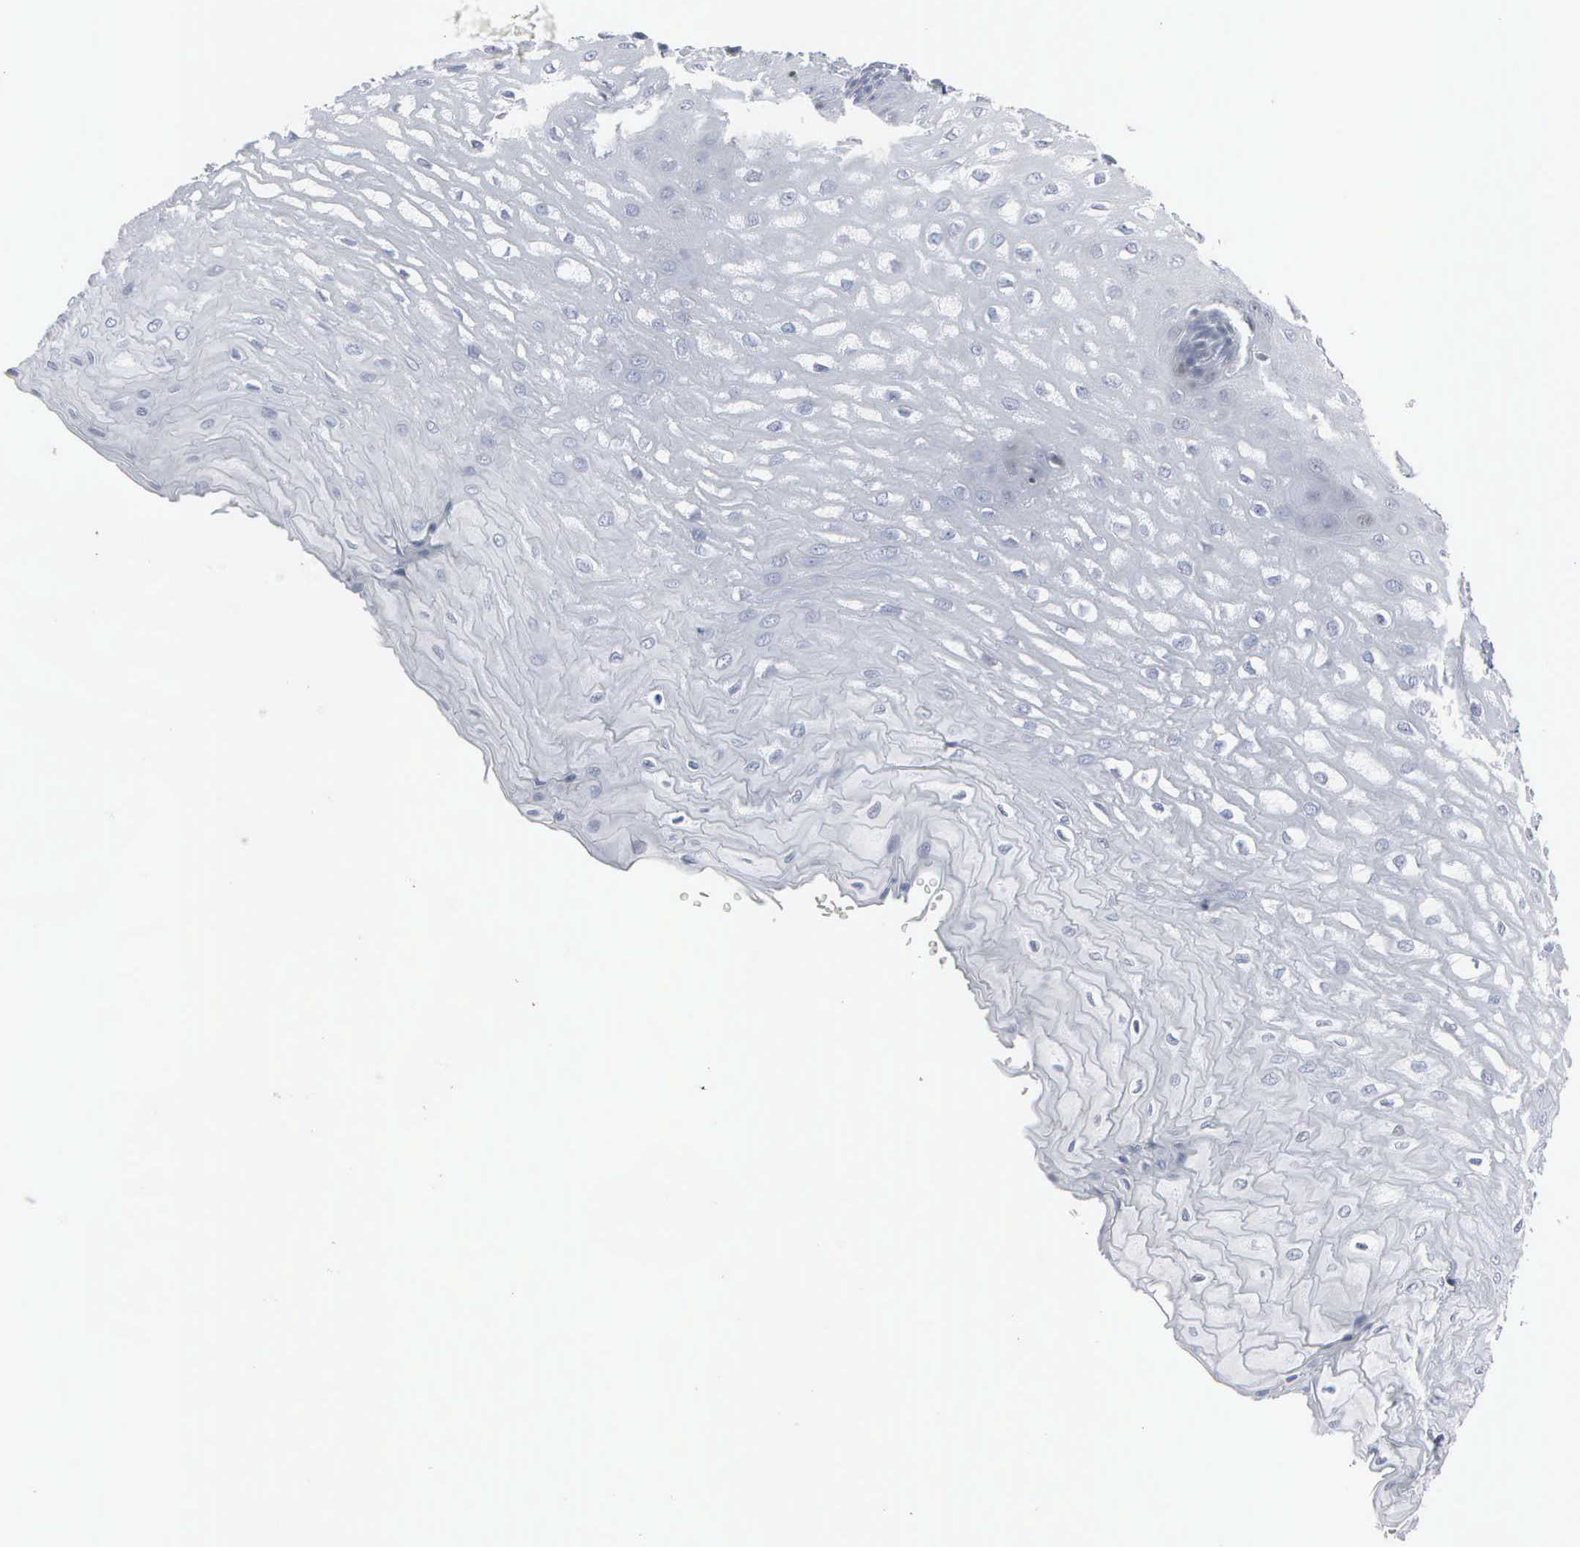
{"staining": {"intensity": "weak", "quantity": "<25%", "location": "nuclear"}, "tissue": "esophagus", "cell_type": "Squamous epithelial cells", "image_type": "normal", "snomed": [{"axis": "morphology", "description": "Normal tissue, NOS"}, {"axis": "topography", "description": "Esophagus"}], "caption": "Squamous epithelial cells show no significant protein staining in unremarkable esophagus. (IHC, brightfield microscopy, high magnification).", "gene": "CCND3", "patient": {"sex": "male", "age": 70}}